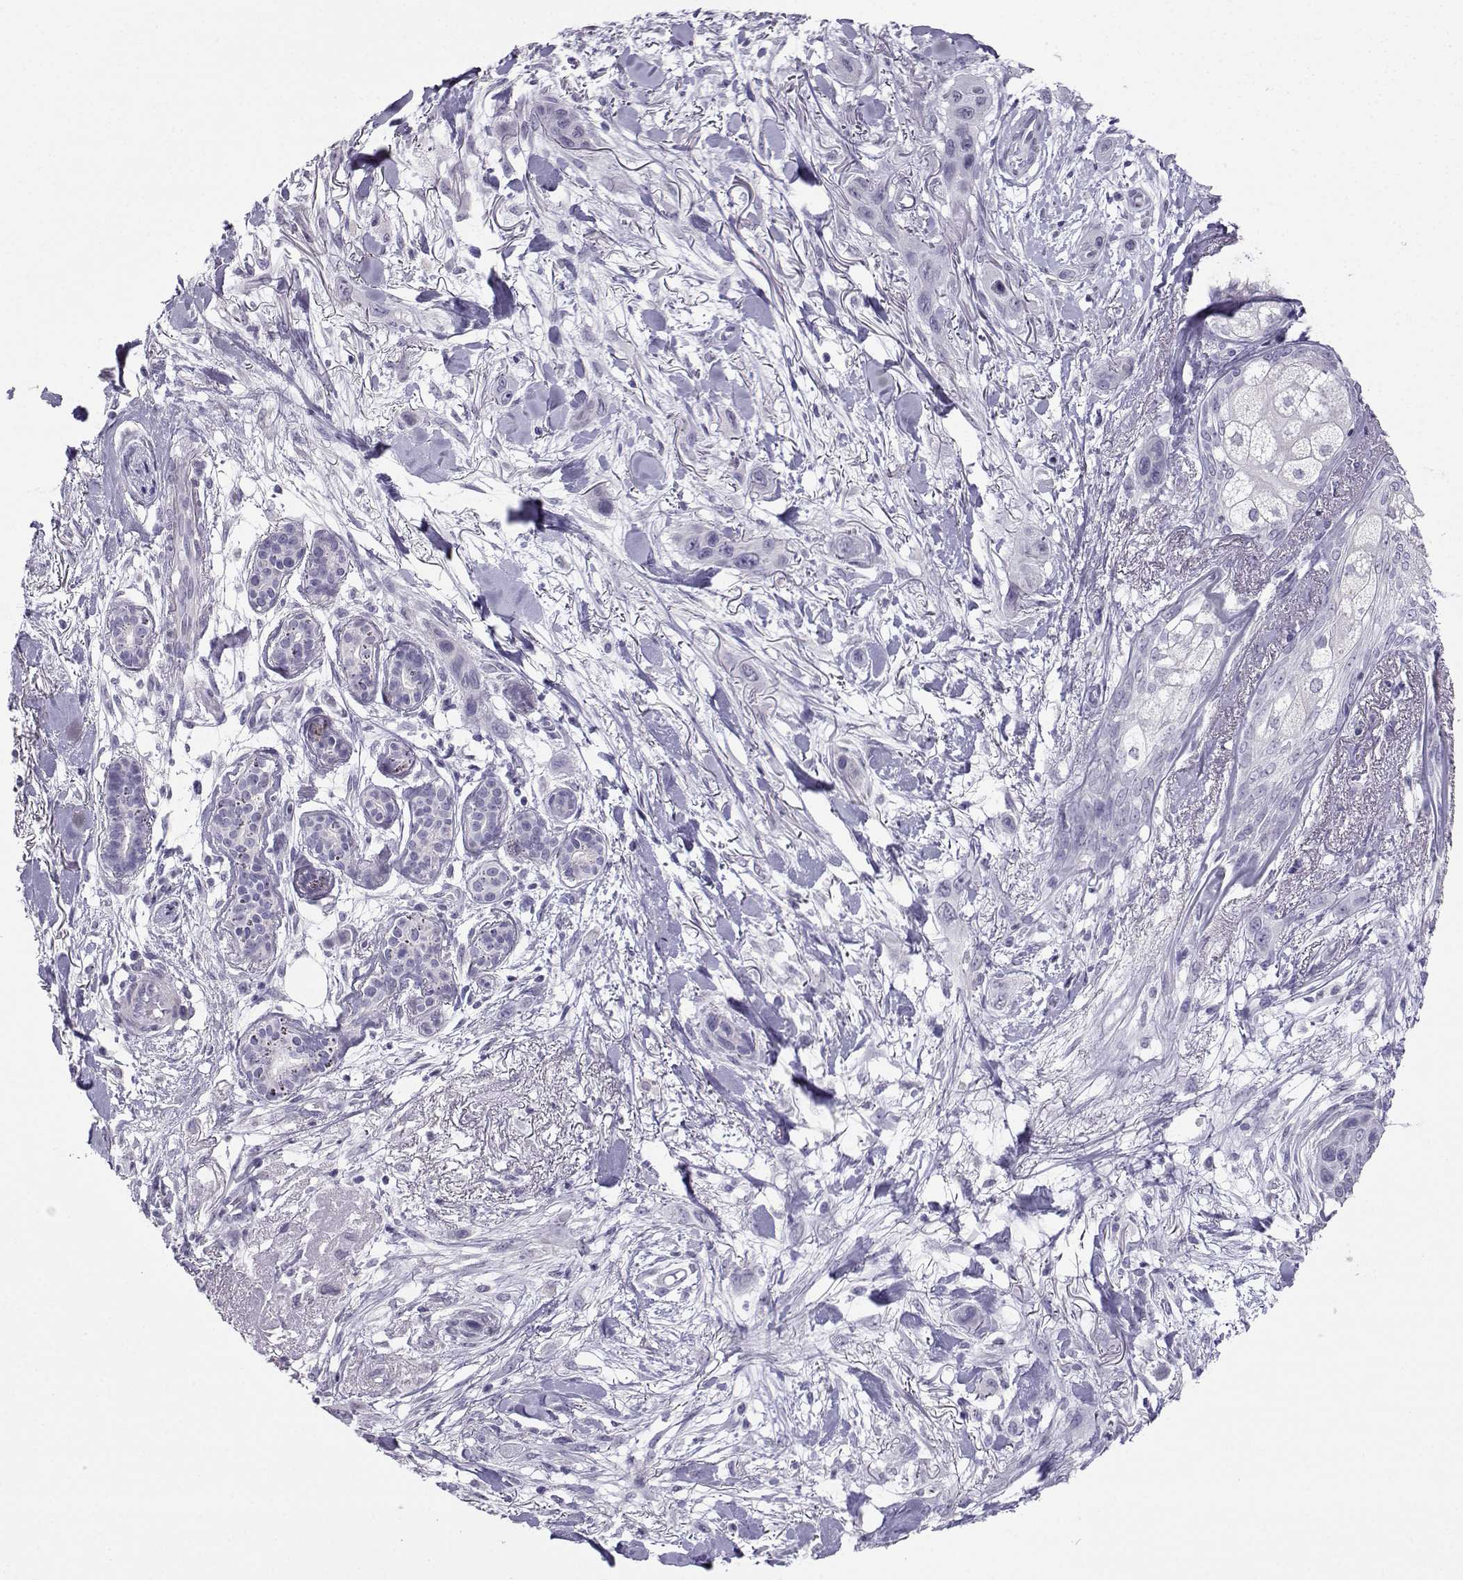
{"staining": {"intensity": "negative", "quantity": "none", "location": "none"}, "tissue": "skin cancer", "cell_type": "Tumor cells", "image_type": "cancer", "snomed": [{"axis": "morphology", "description": "Squamous cell carcinoma, NOS"}, {"axis": "topography", "description": "Skin"}], "caption": "DAB immunohistochemical staining of skin cancer (squamous cell carcinoma) shows no significant expression in tumor cells.", "gene": "KIF17", "patient": {"sex": "male", "age": 79}}